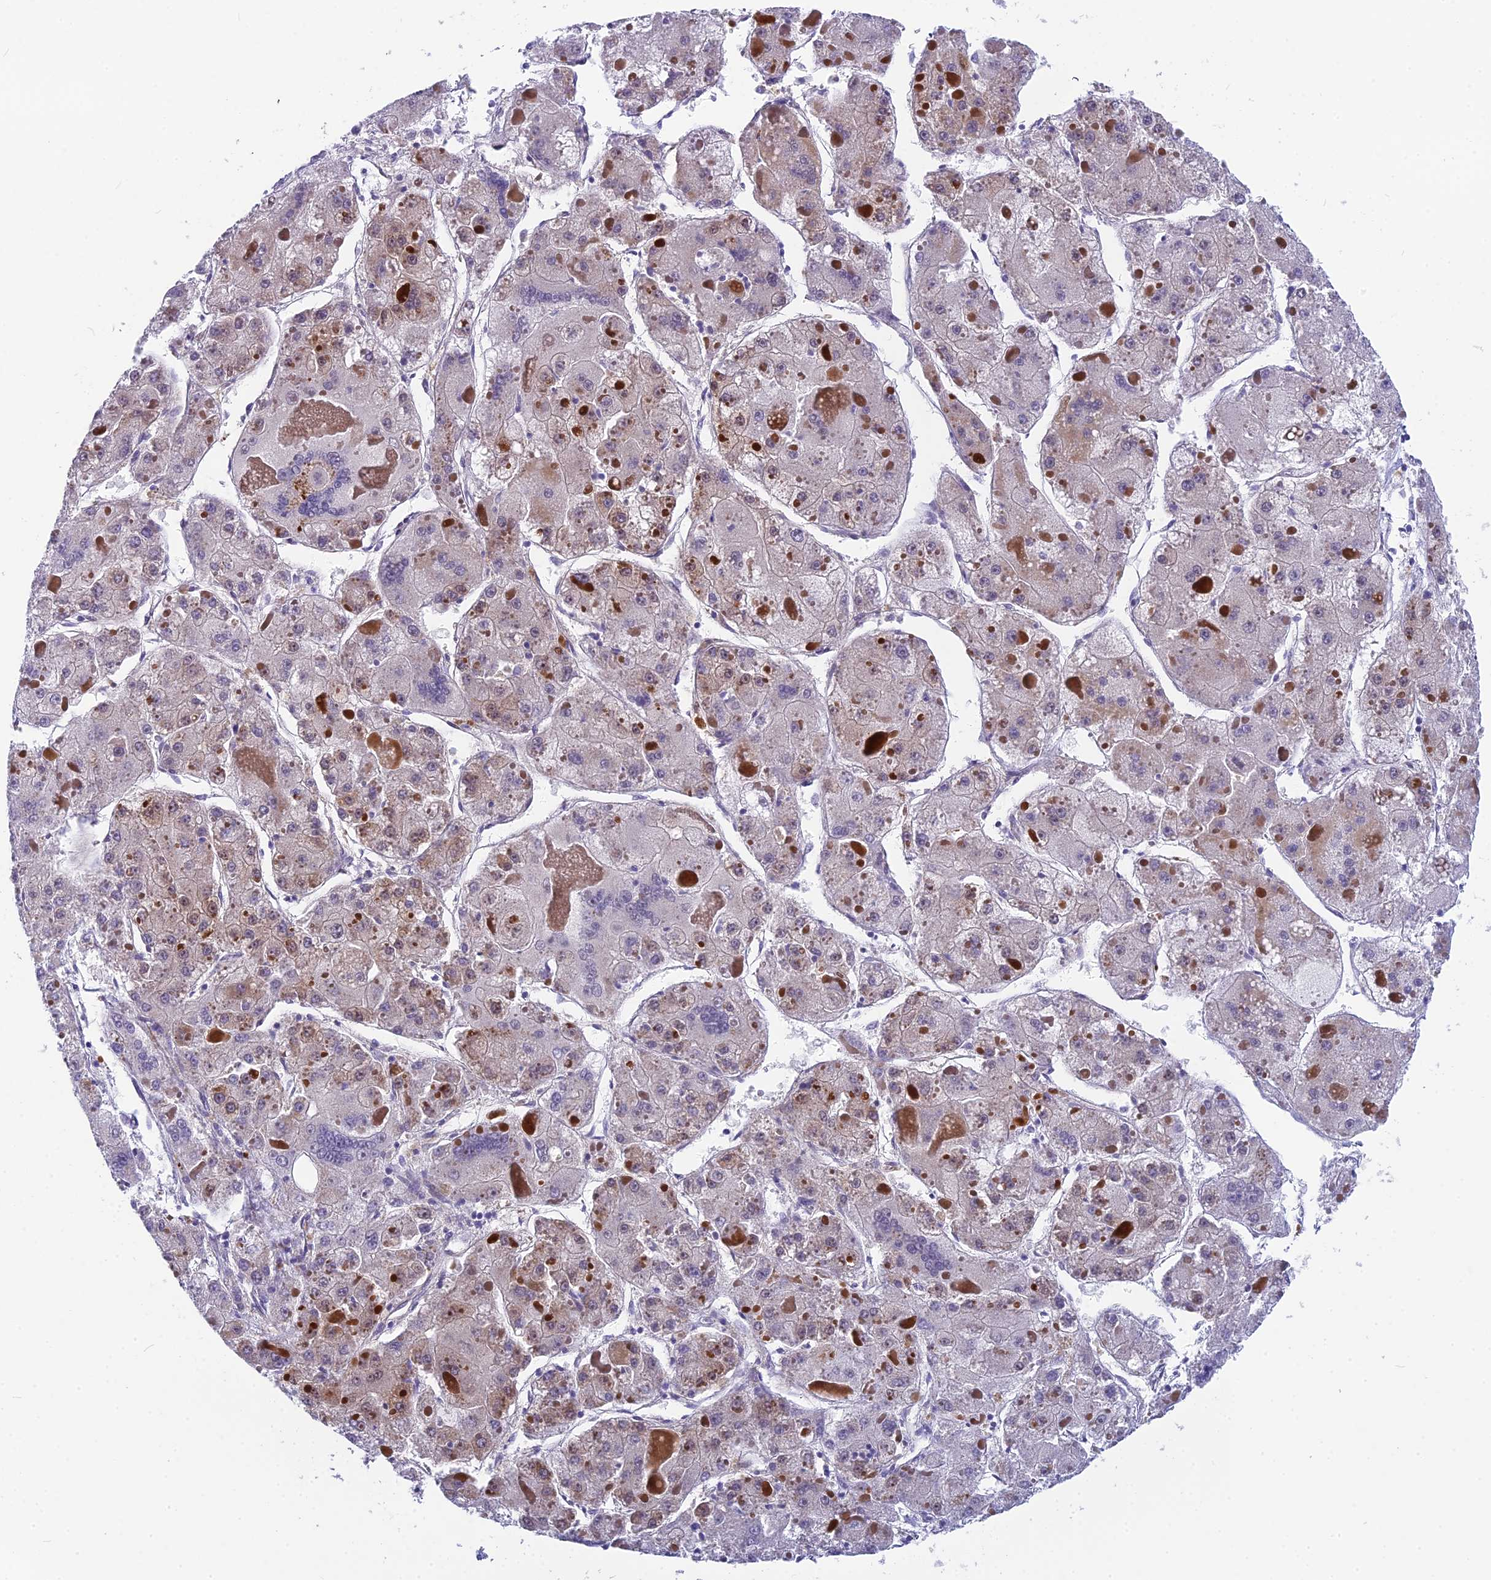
{"staining": {"intensity": "weak", "quantity": "<25%", "location": "cytoplasmic/membranous"}, "tissue": "liver cancer", "cell_type": "Tumor cells", "image_type": "cancer", "snomed": [{"axis": "morphology", "description": "Carcinoma, Hepatocellular, NOS"}, {"axis": "topography", "description": "Liver"}], "caption": "An immunohistochemistry image of hepatocellular carcinoma (liver) is shown. There is no staining in tumor cells of hepatocellular carcinoma (liver). (Immunohistochemistry, brightfield microscopy, high magnification).", "gene": "CMC1", "patient": {"sex": "female", "age": 73}}